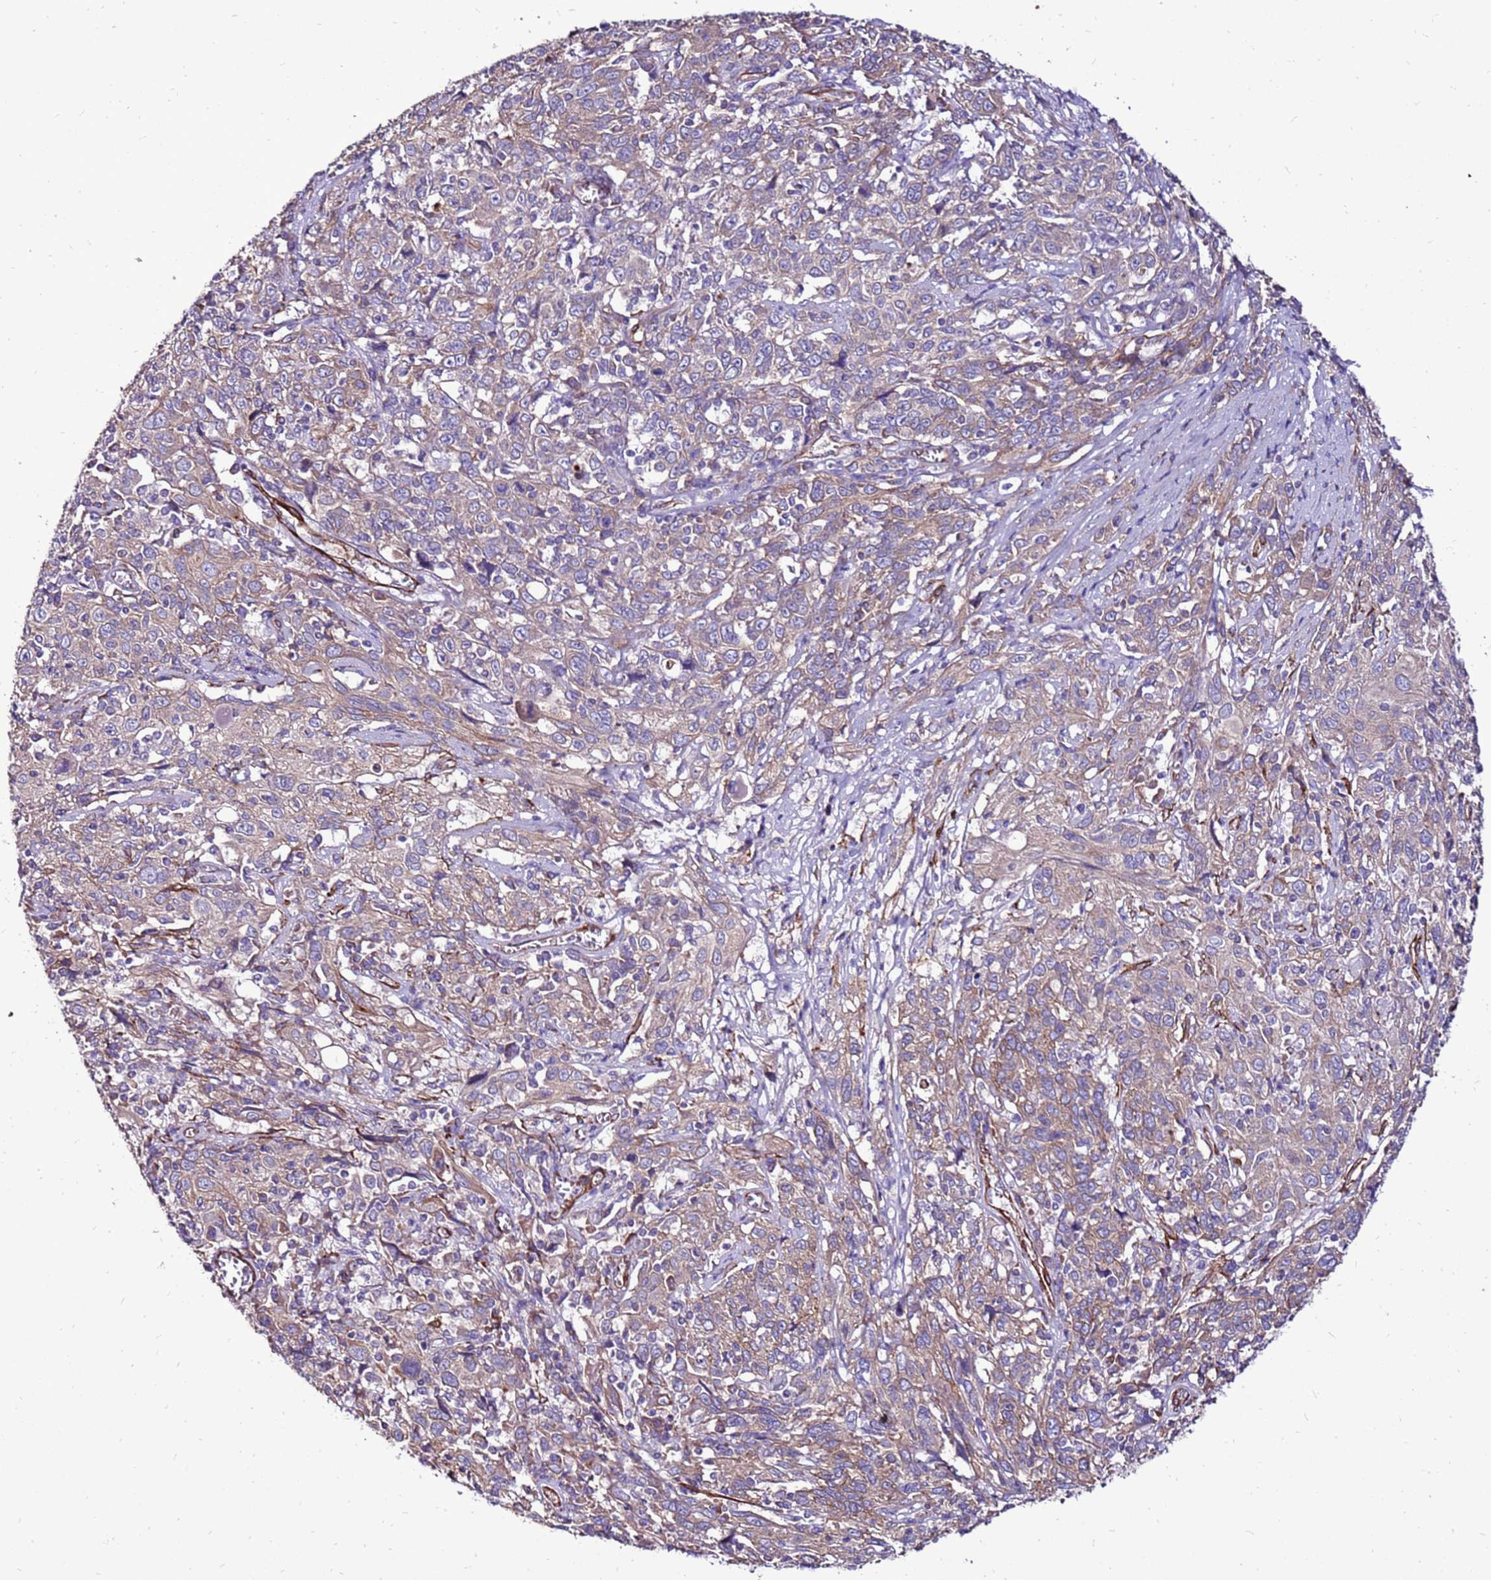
{"staining": {"intensity": "weak", "quantity": "25%-75%", "location": "cytoplasmic/membranous"}, "tissue": "cervical cancer", "cell_type": "Tumor cells", "image_type": "cancer", "snomed": [{"axis": "morphology", "description": "Squamous cell carcinoma, NOS"}, {"axis": "topography", "description": "Cervix"}], "caption": "IHC image of human cervical cancer stained for a protein (brown), which demonstrates low levels of weak cytoplasmic/membranous staining in about 25%-75% of tumor cells.", "gene": "EI24", "patient": {"sex": "female", "age": 46}}